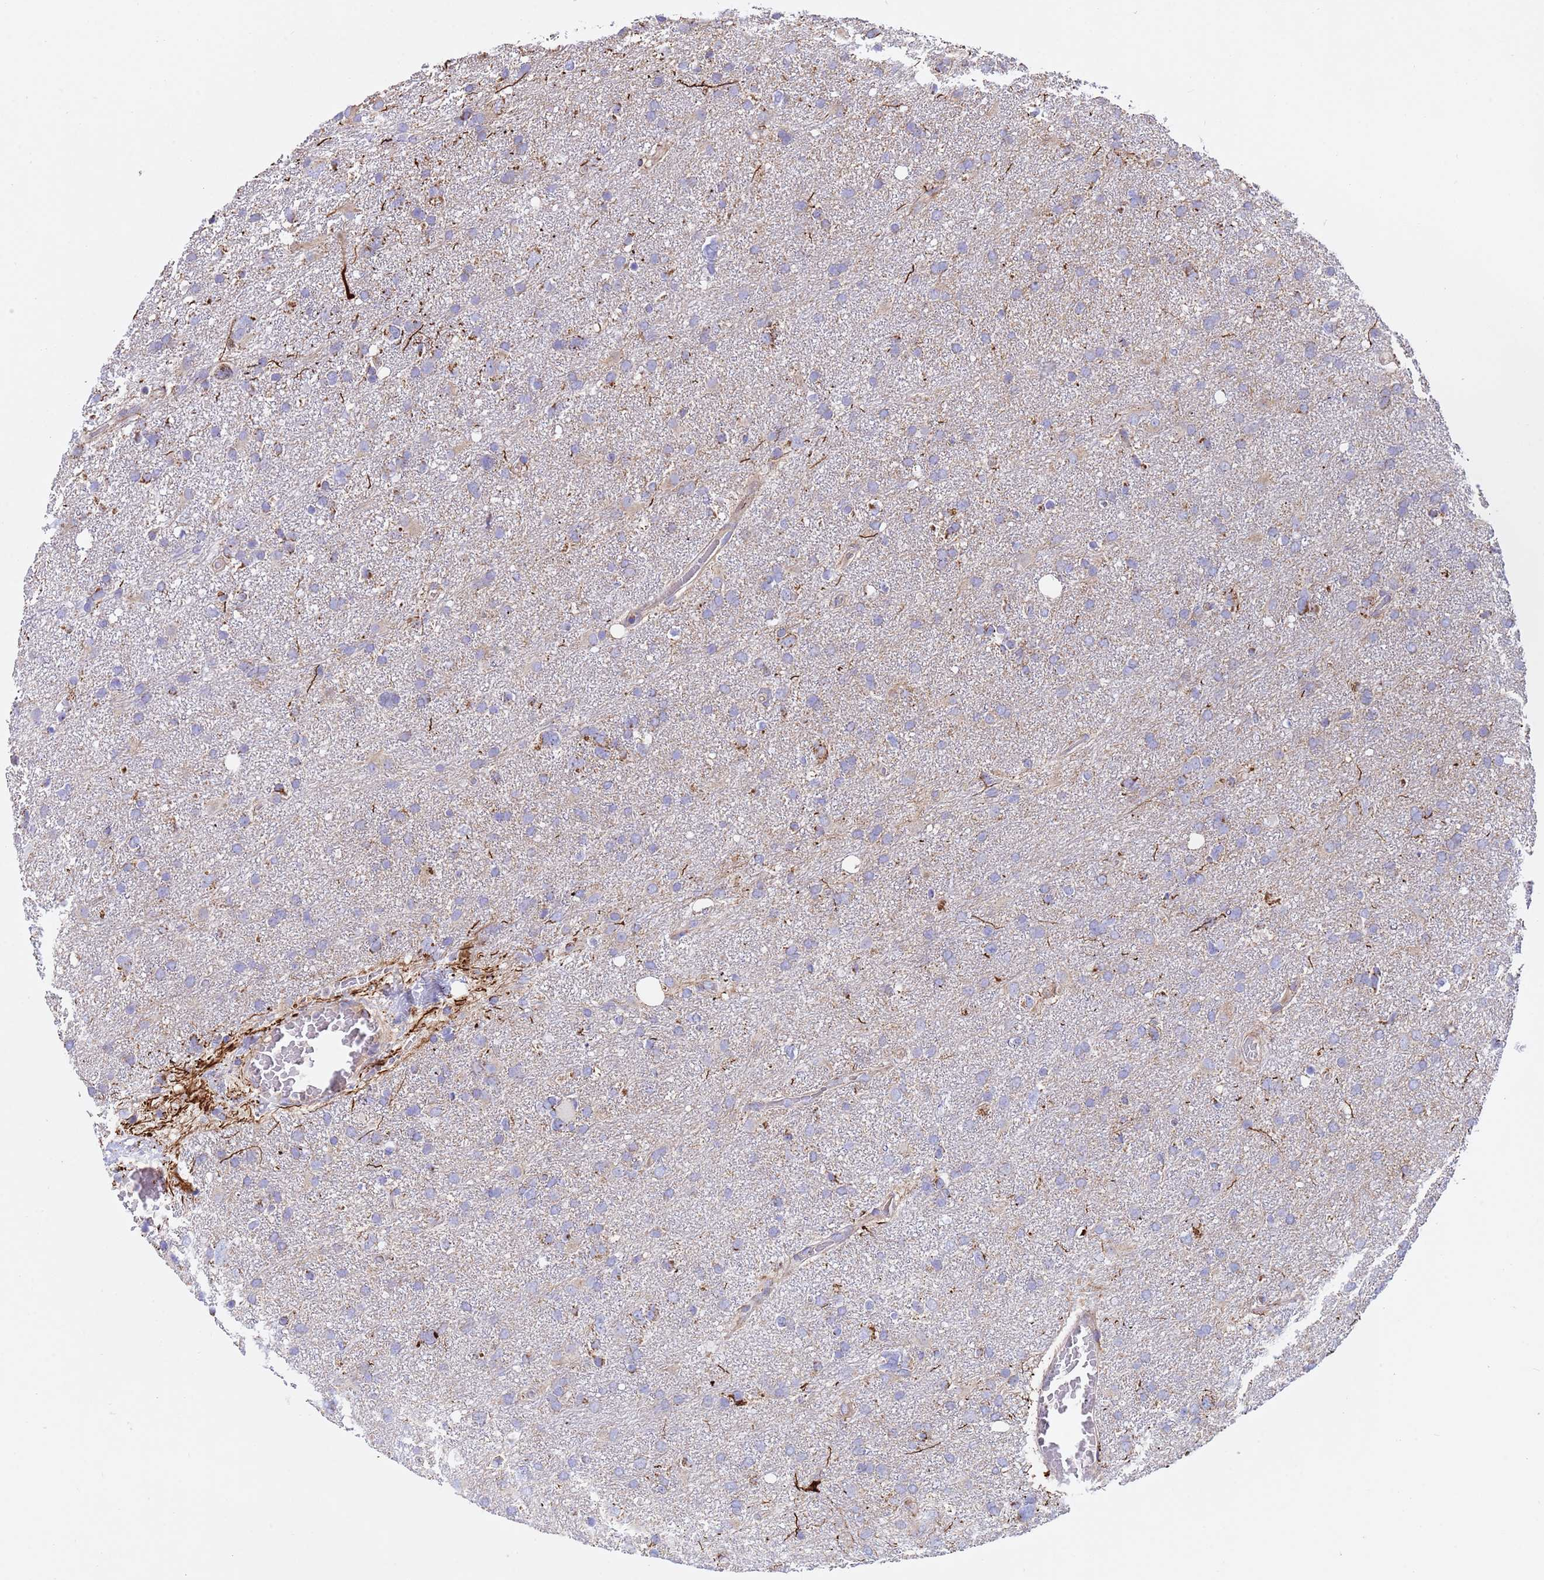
{"staining": {"intensity": "negative", "quantity": "none", "location": "none"}, "tissue": "glioma", "cell_type": "Tumor cells", "image_type": "cancer", "snomed": [{"axis": "morphology", "description": "Glioma, malignant, High grade"}, {"axis": "topography", "description": "Brain"}], "caption": "This is an immunohistochemistry (IHC) micrograph of human malignant glioma (high-grade). There is no positivity in tumor cells.", "gene": "TUBGCP3", "patient": {"sex": "male", "age": 61}}